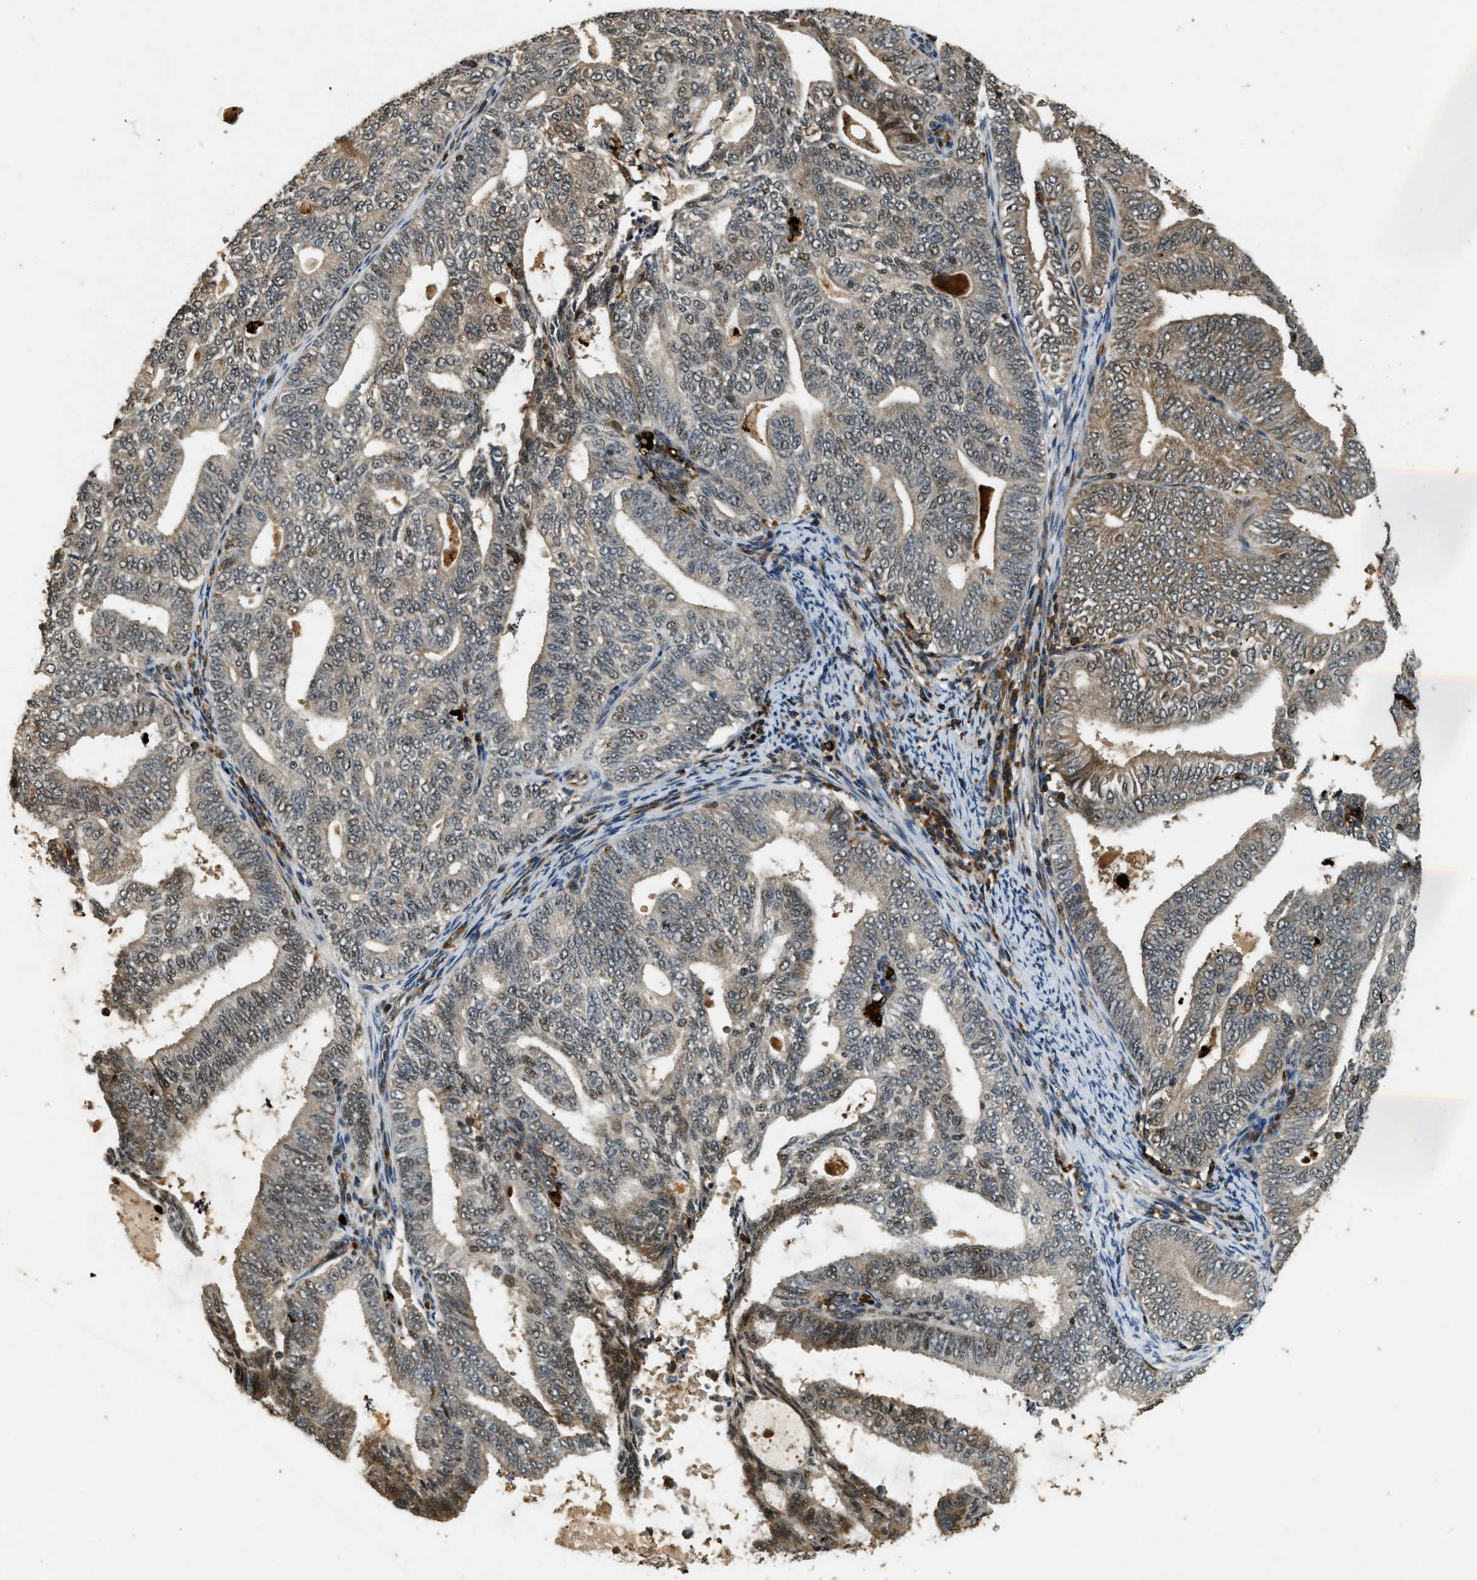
{"staining": {"intensity": "weak", "quantity": "25%-75%", "location": "cytoplasmic/membranous"}, "tissue": "endometrial cancer", "cell_type": "Tumor cells", "image_type": "cancer", "snomed": [{"axis": "morphology", "description": "Adenocarcinoma, NOS"}, {"axis": "topography", "description": "Endometrium"}], "caption": "About 25%-75% of tumor cells in endometrial cancer show weak cytoplasmic/membranous protein expression as visualized by brown immunohistochemical staining.", "gene": "RNF141", "patient": {"sex": "female", "age": 58}}